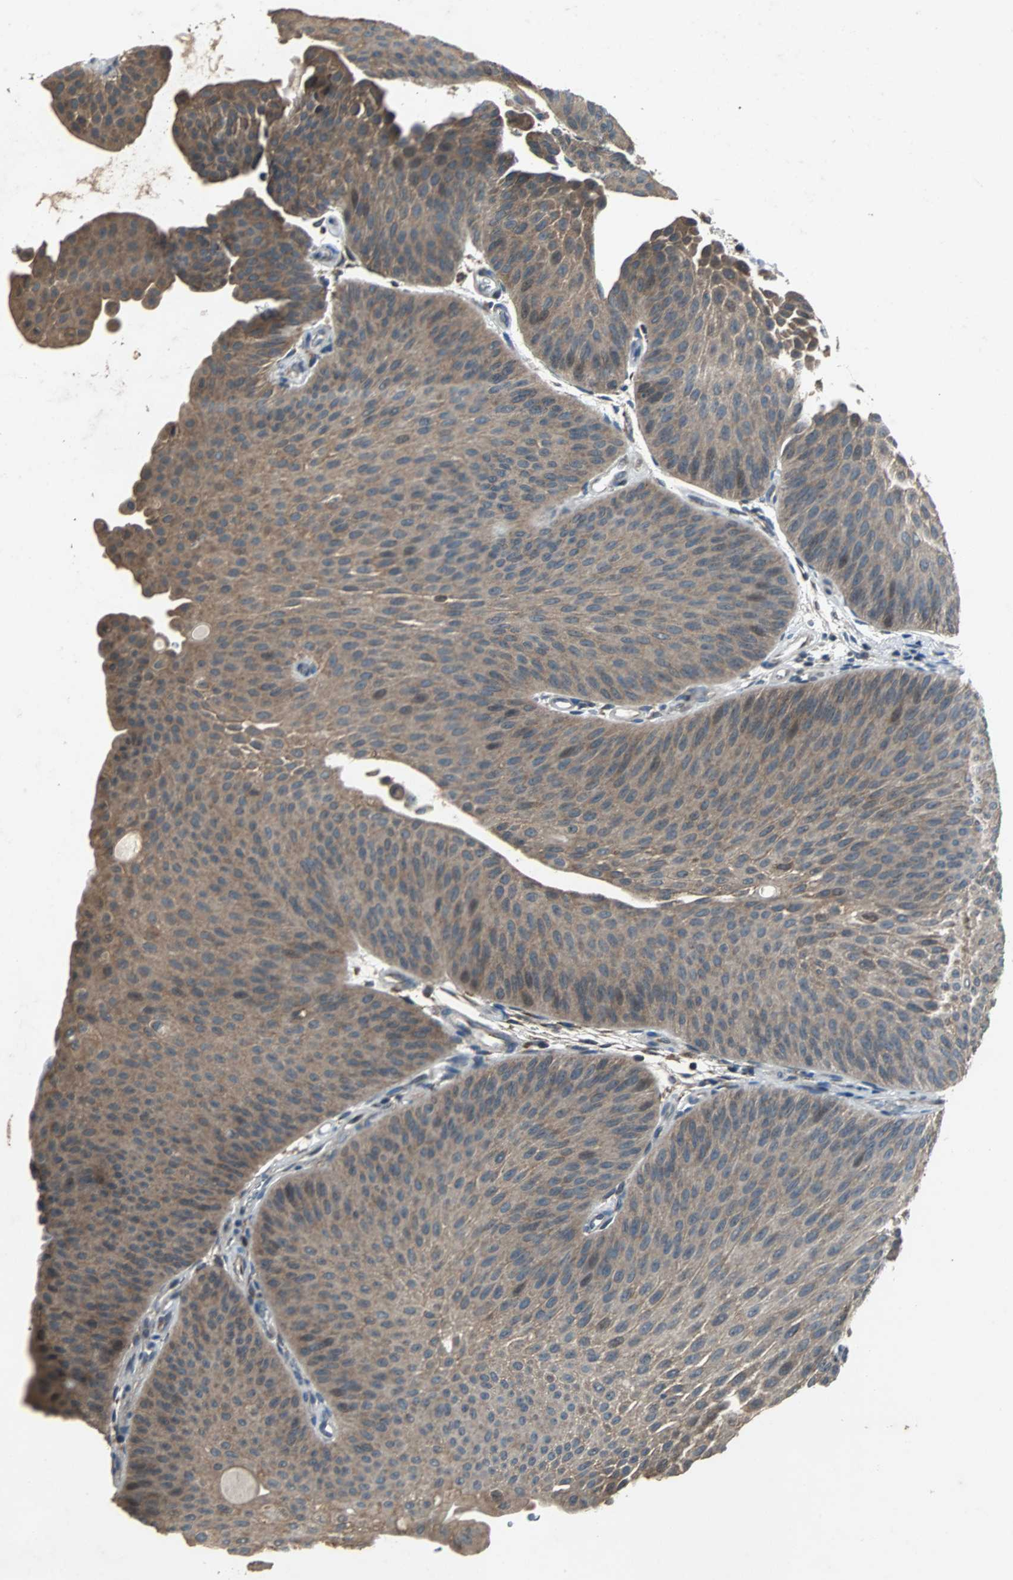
{"staining": {"intensity": "weak", "quantity": ">75%", "location": "cytoplasmic/membranous"}, "tissue": "urothelial cancer", "cell_type": "Tumor cells", "image_type": "cancer", "snomed": [{"axis": "morphology", "description": "Urothelial carcinoma, Low grade"}, {"axis": "topography", "description": "Urinary bladder"}], "caption": "Urothelial cancer tissue reveals weak cytoplasmic/membranous positivity in about >75% of tumor cells, visualized by immunohistochemistry.", "gene": "SOS1", "patient": {"sex": "female", "age": 60}}